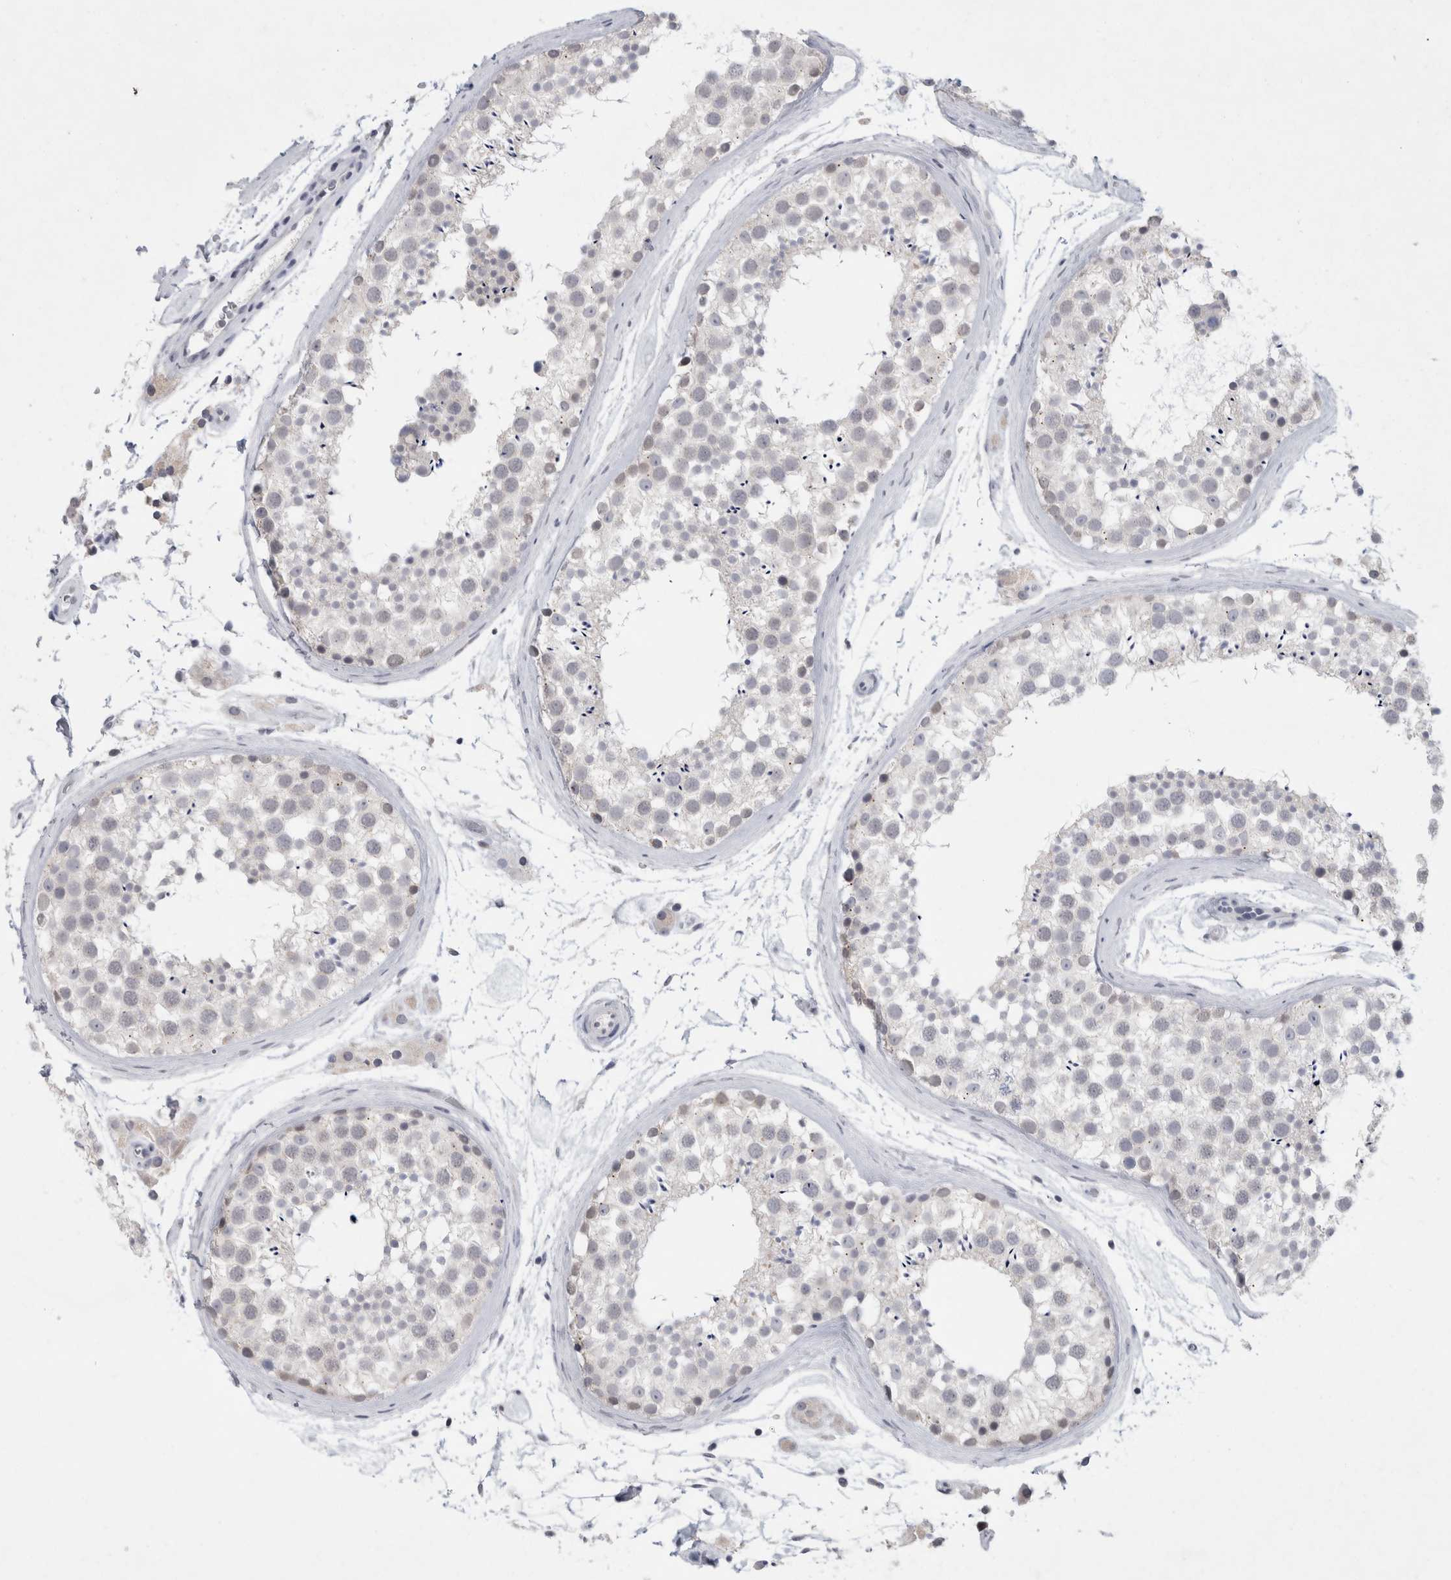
{"staining": {"intensity": "weak", "quantity": "<25%", "location": "cytoplasmic/membranous"}, "tissue": "testis", "cell_type": "Cells in seminiferous ducts", "image_type": "normal", "snomed": [{"axis": "morphology", "description": "Normal tissue, NOS"}, {"axis": "topography", "description": "Testis"}], "caption": "Immunohistochemistry micrograph of unremarkable human testis stained for a protein (brown), which reveals no positivity in cells in seminiferous ducts. (DAB immunohistochemistry with hematoxylin counter stain).", "gene": "NIPA1", "patient": {"sex": "male", "age": 46}}